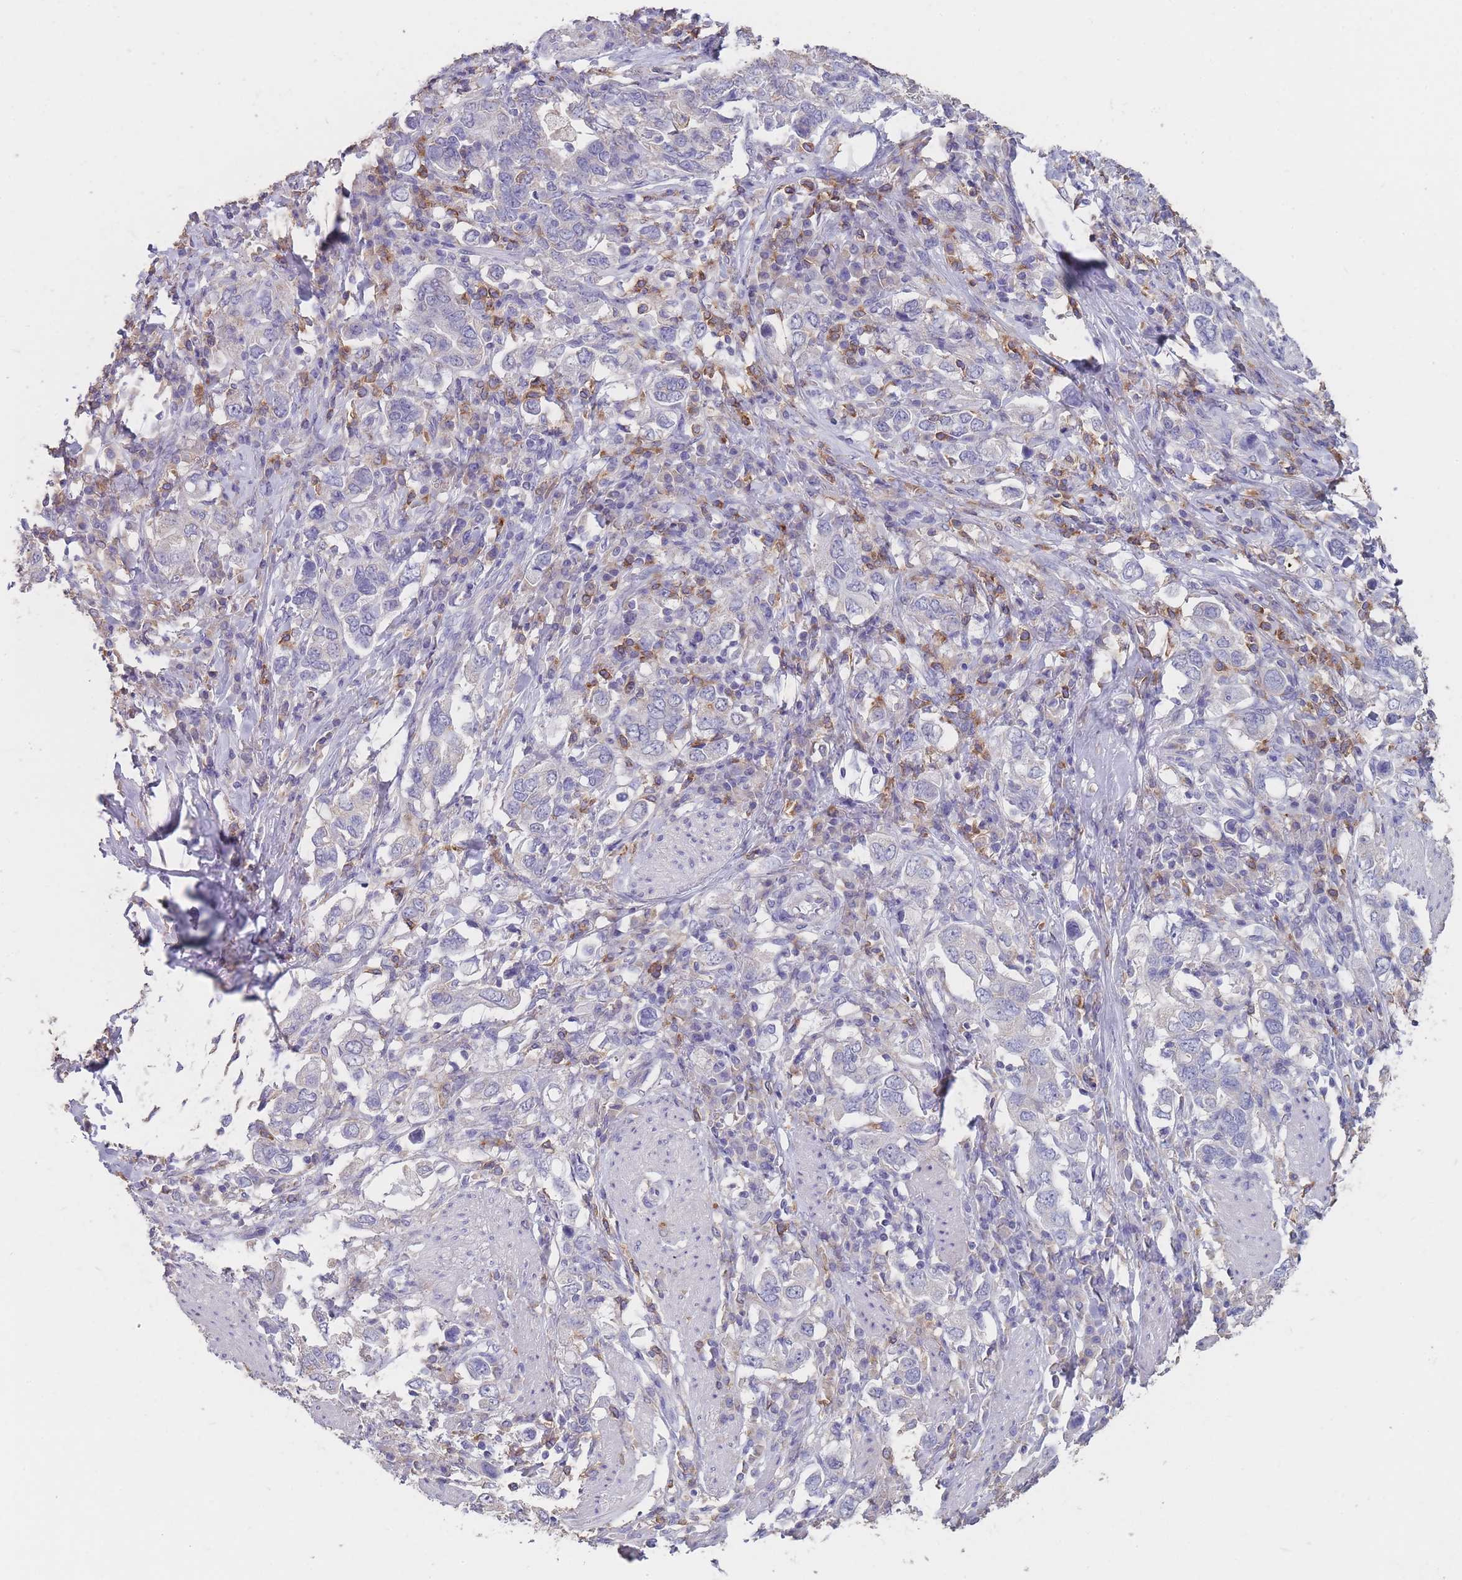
{"staining": {"intensity": "negative", "quantity": "none", "location": "none"}, "tissue": "stomach cancer", "cell_type": "Tumor cells", "image_type": "cancer", "snomed": [{"axis": "morphology", "description": "Adenocarcinoma, NOS"}, {"axis": "topography", "description": "Stomach, upper"}, {"axis": "topography", "description": "Stomach"}], "caption": "Immunohistochemistry (IHC) image of adenocarcinoma (stomach) stained for a protein (brown), which reveals no positivity in tumor cells.", "gene": "CLEC12A", "patient": {"sex": "male", "age": 62}}